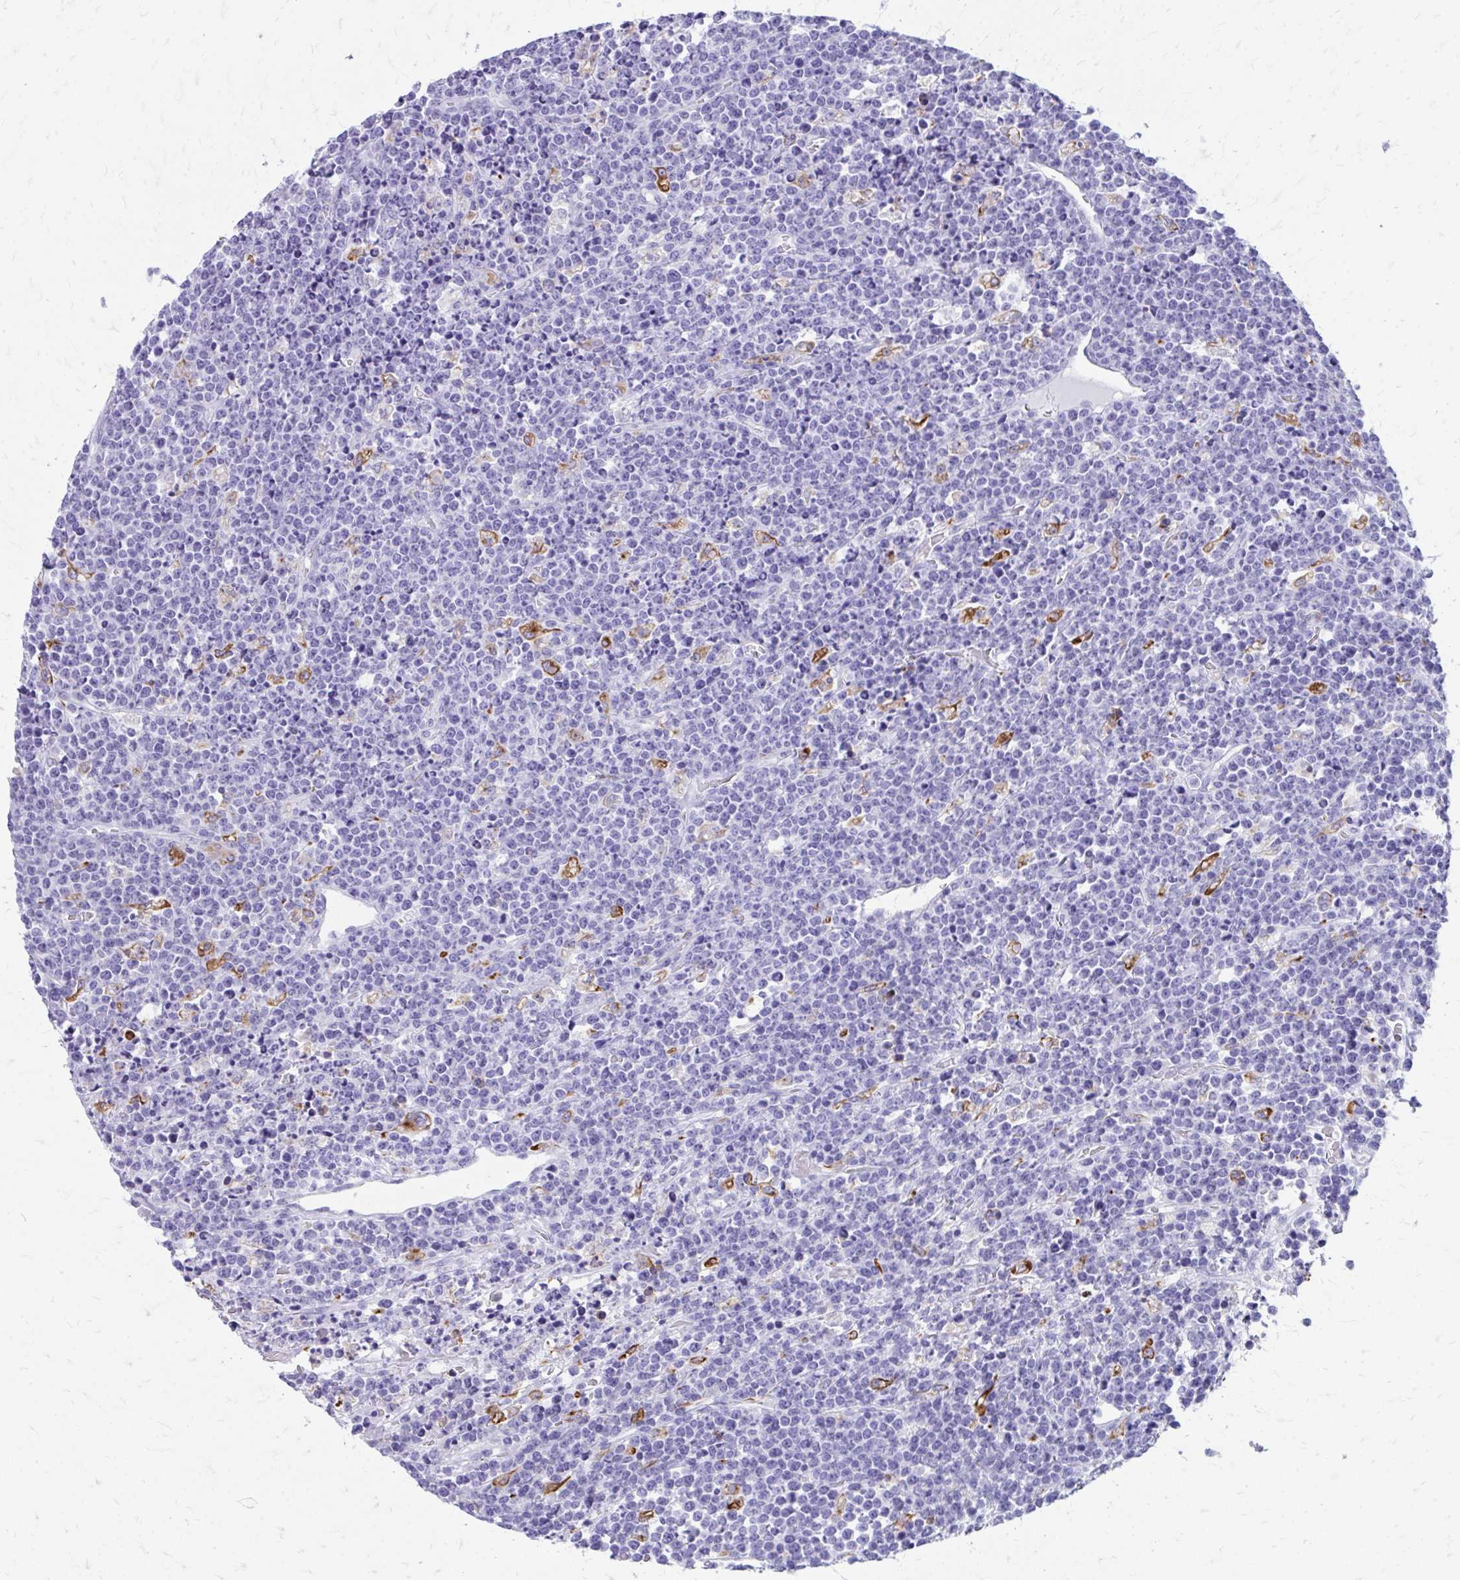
{"staining": {"intensity": "negative", "quantity": "none", "location": "none"}, "tissue": "lymphoma", "cell_type": "Tumor cells", "image_type": "cancer", "snomed": [{"axis": "morphology", "description": "Malignant lymphoma, non-Hodgkin's type, High grade"}, {"axis": "topography", "description": "Ovary"}], "caption": "Lymphoma was stained to show a protein in brown. There is no significant positivity in tumor cells.", "gene": "ZNF699", "patient": {"sex": "female", "age": 56}}